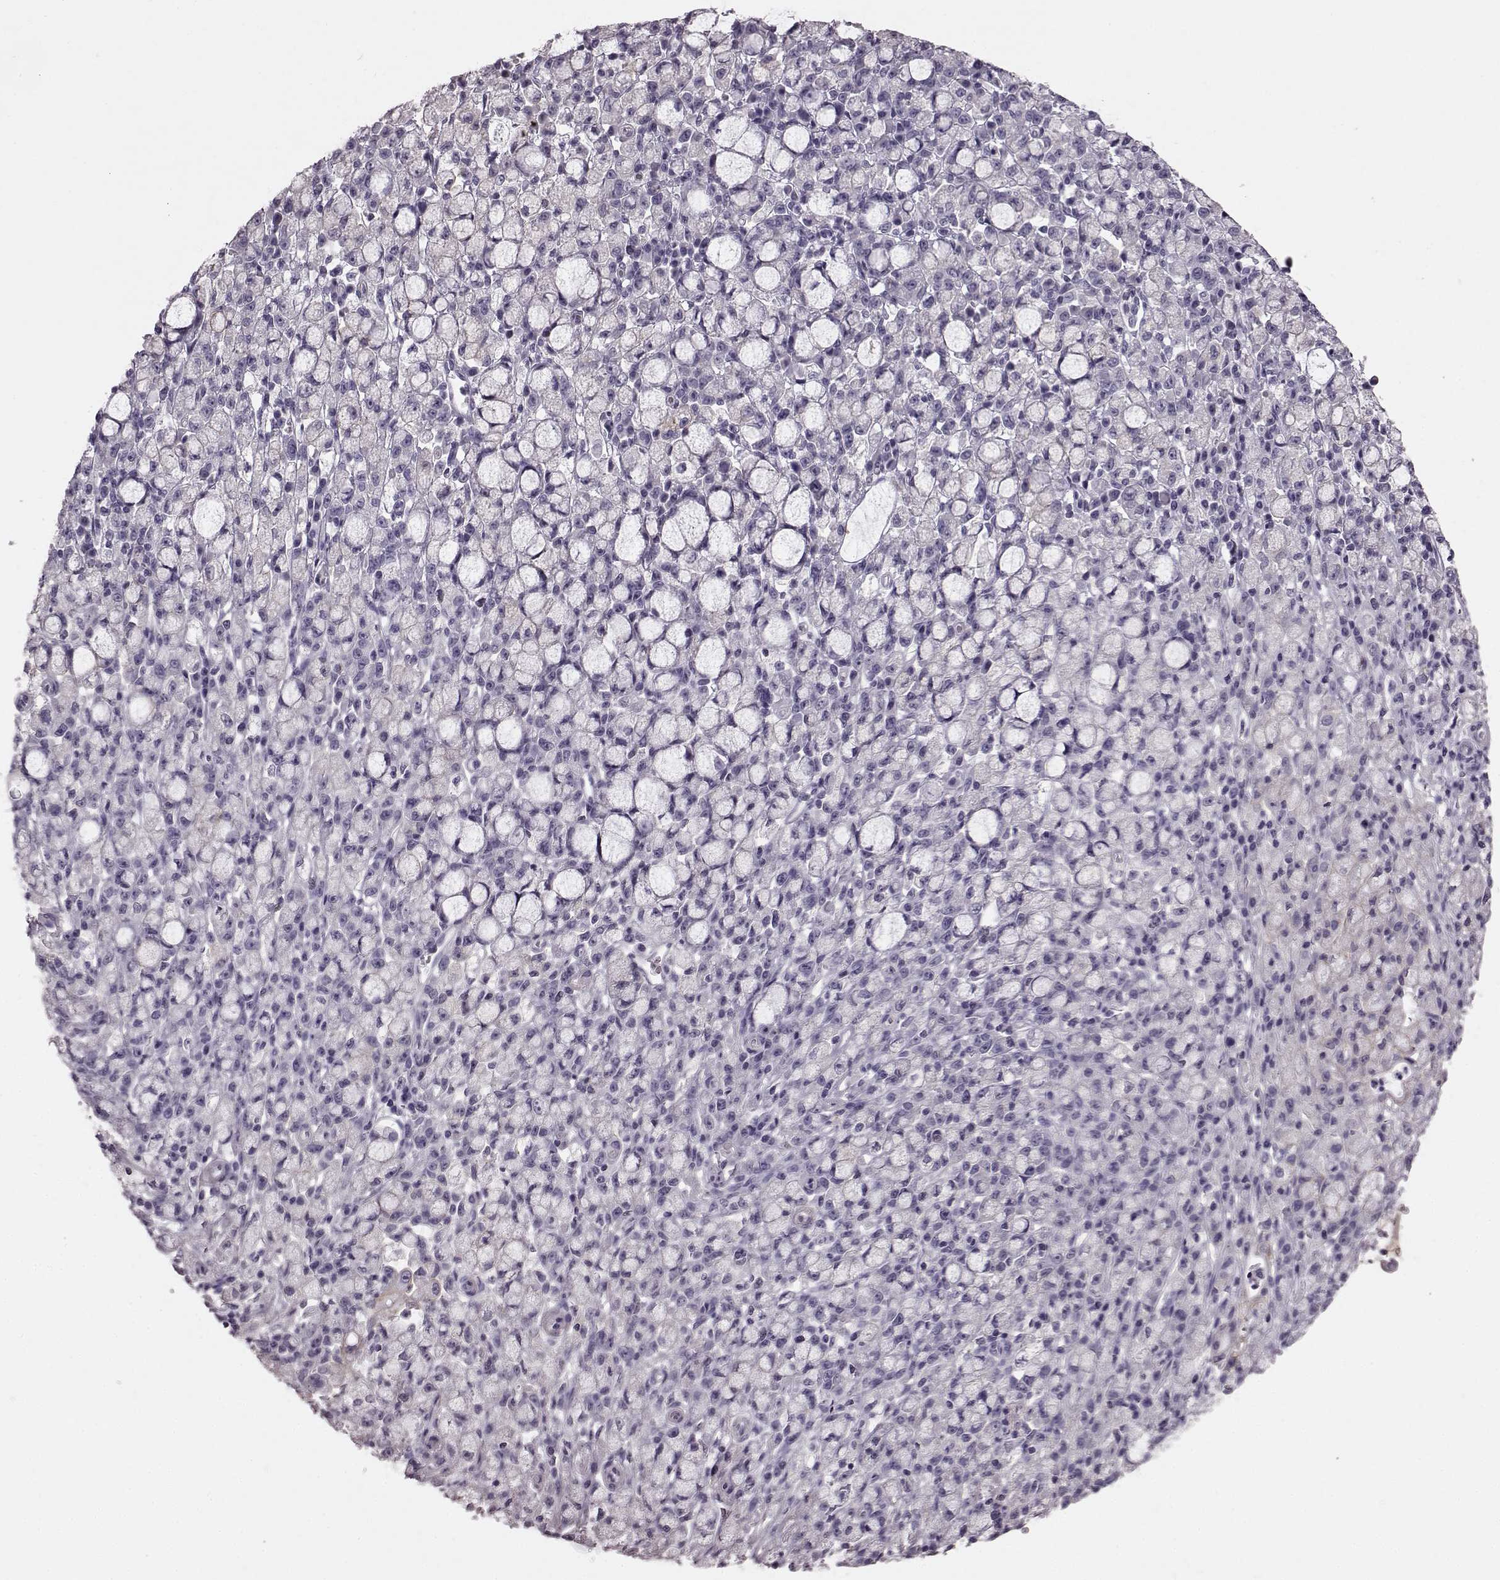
{"staining": {"intensity": "negative", "quantity": "none", "location": "none"}, "tissue": "stomach cancer", "cell_type": "Tumor cells", "image_type": "cancer", "snomed": [{"axis": "morphology", "description": "Adenocarcinoma, NOS"}, {"axis": "topography", "description": "Stomach"}], "caption": "Tumor cells show no significant staining in adenocarcinoma (stomach).", "gene": "CRYBA2", "patient": {"sex": "male", "age": 58}}